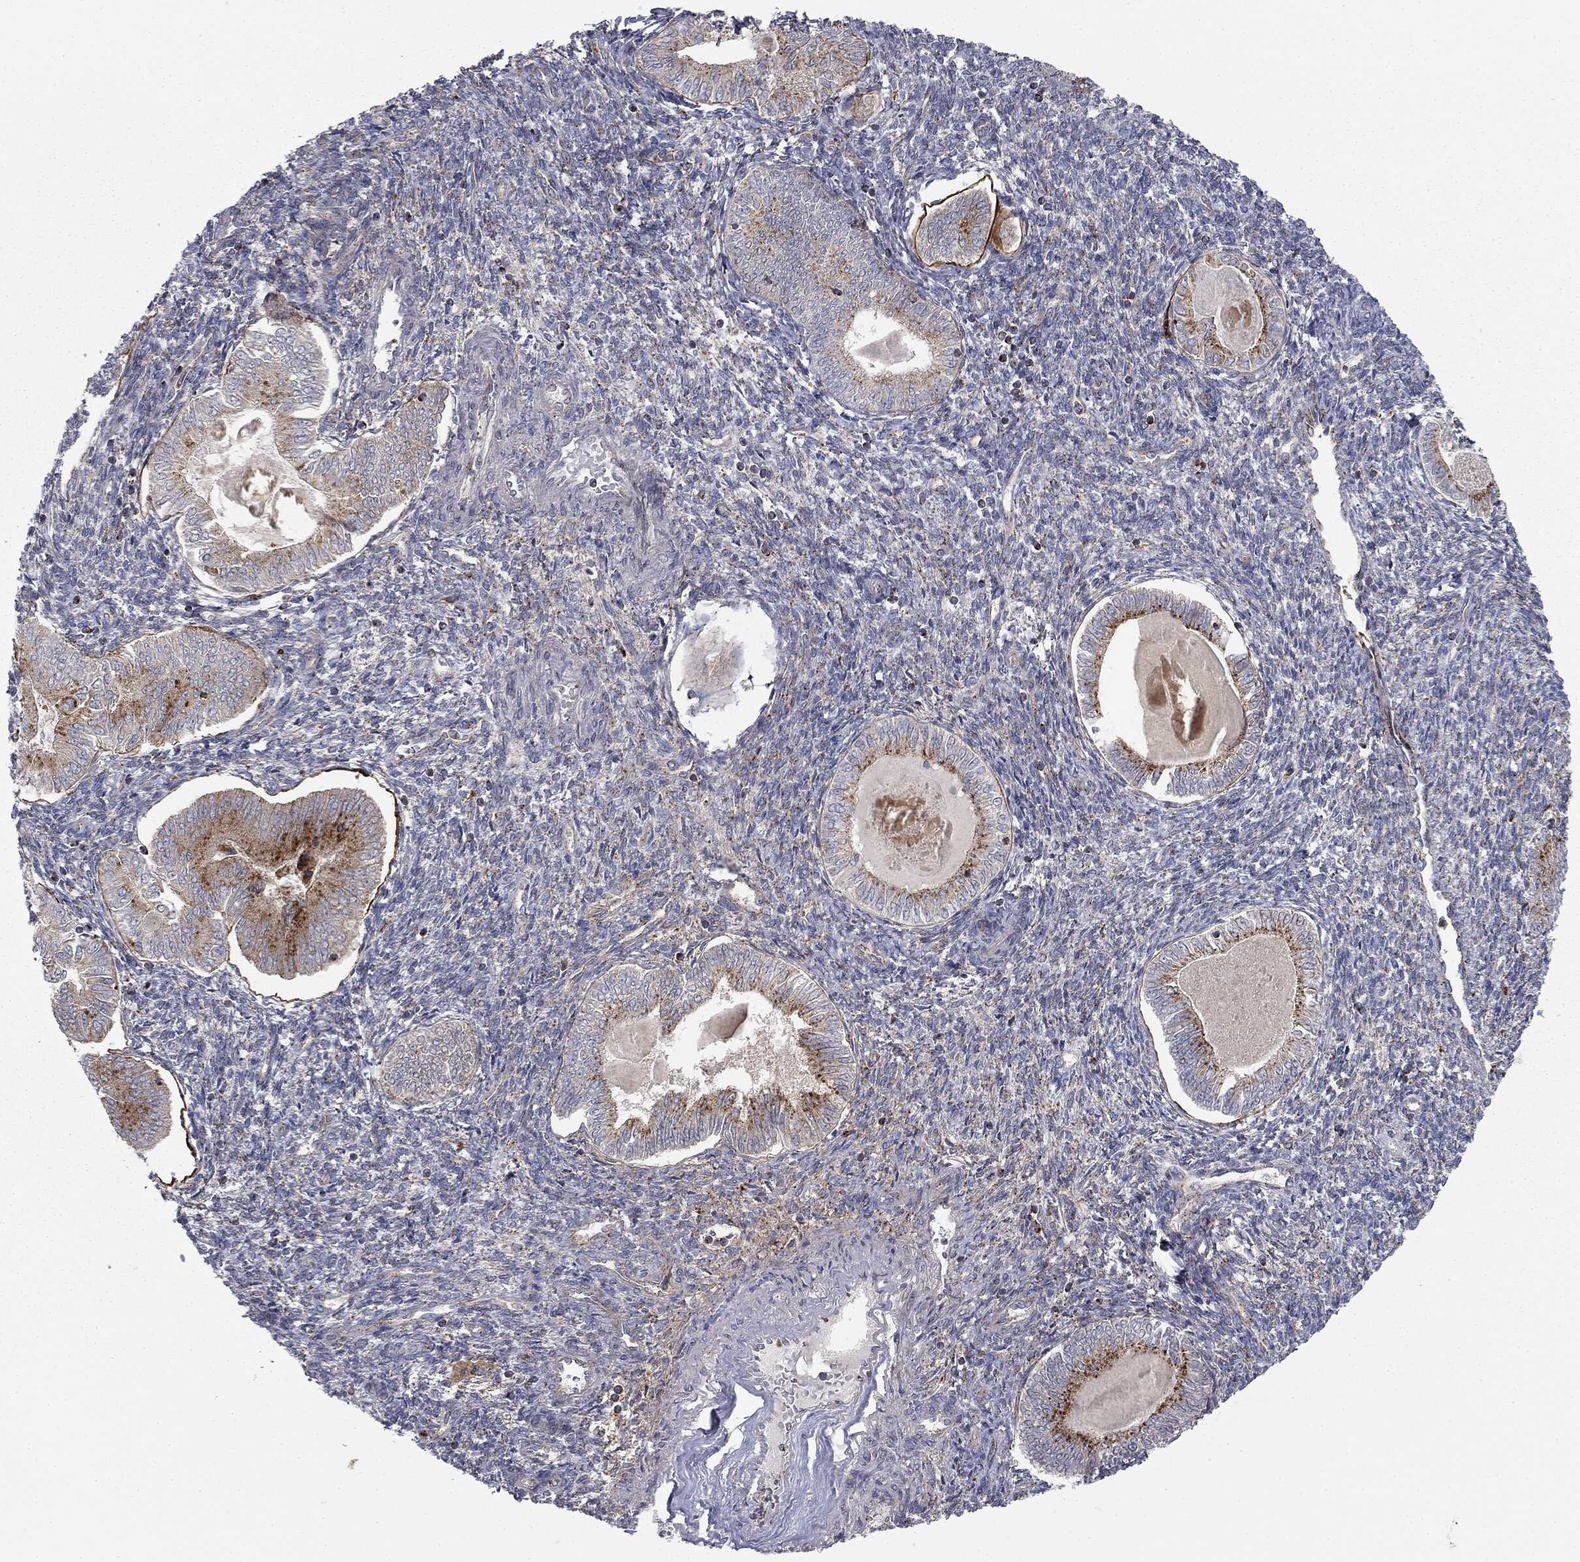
{"staining": {"intensity": "strong", "quantity": "25%-75%", "location": "cytoplasmic/membranous"}, "tissue": "endometrial cancer", "cell_type": "Tumor cells", "image_type": "cancer", "snomed": [{"axis": "morphology", "description": "Carcinoma, NOS"}, {"axis": "topography", "description": "Uterus"}], "caption": "This is an image of immunohistochemistry staining of endometrial cancer (carcinoma), which shows strong expression in the cytoplasmic/membranous of tumor cells.", "gene": "CTSA", "patient": {"sex": "female", "age": 76}}